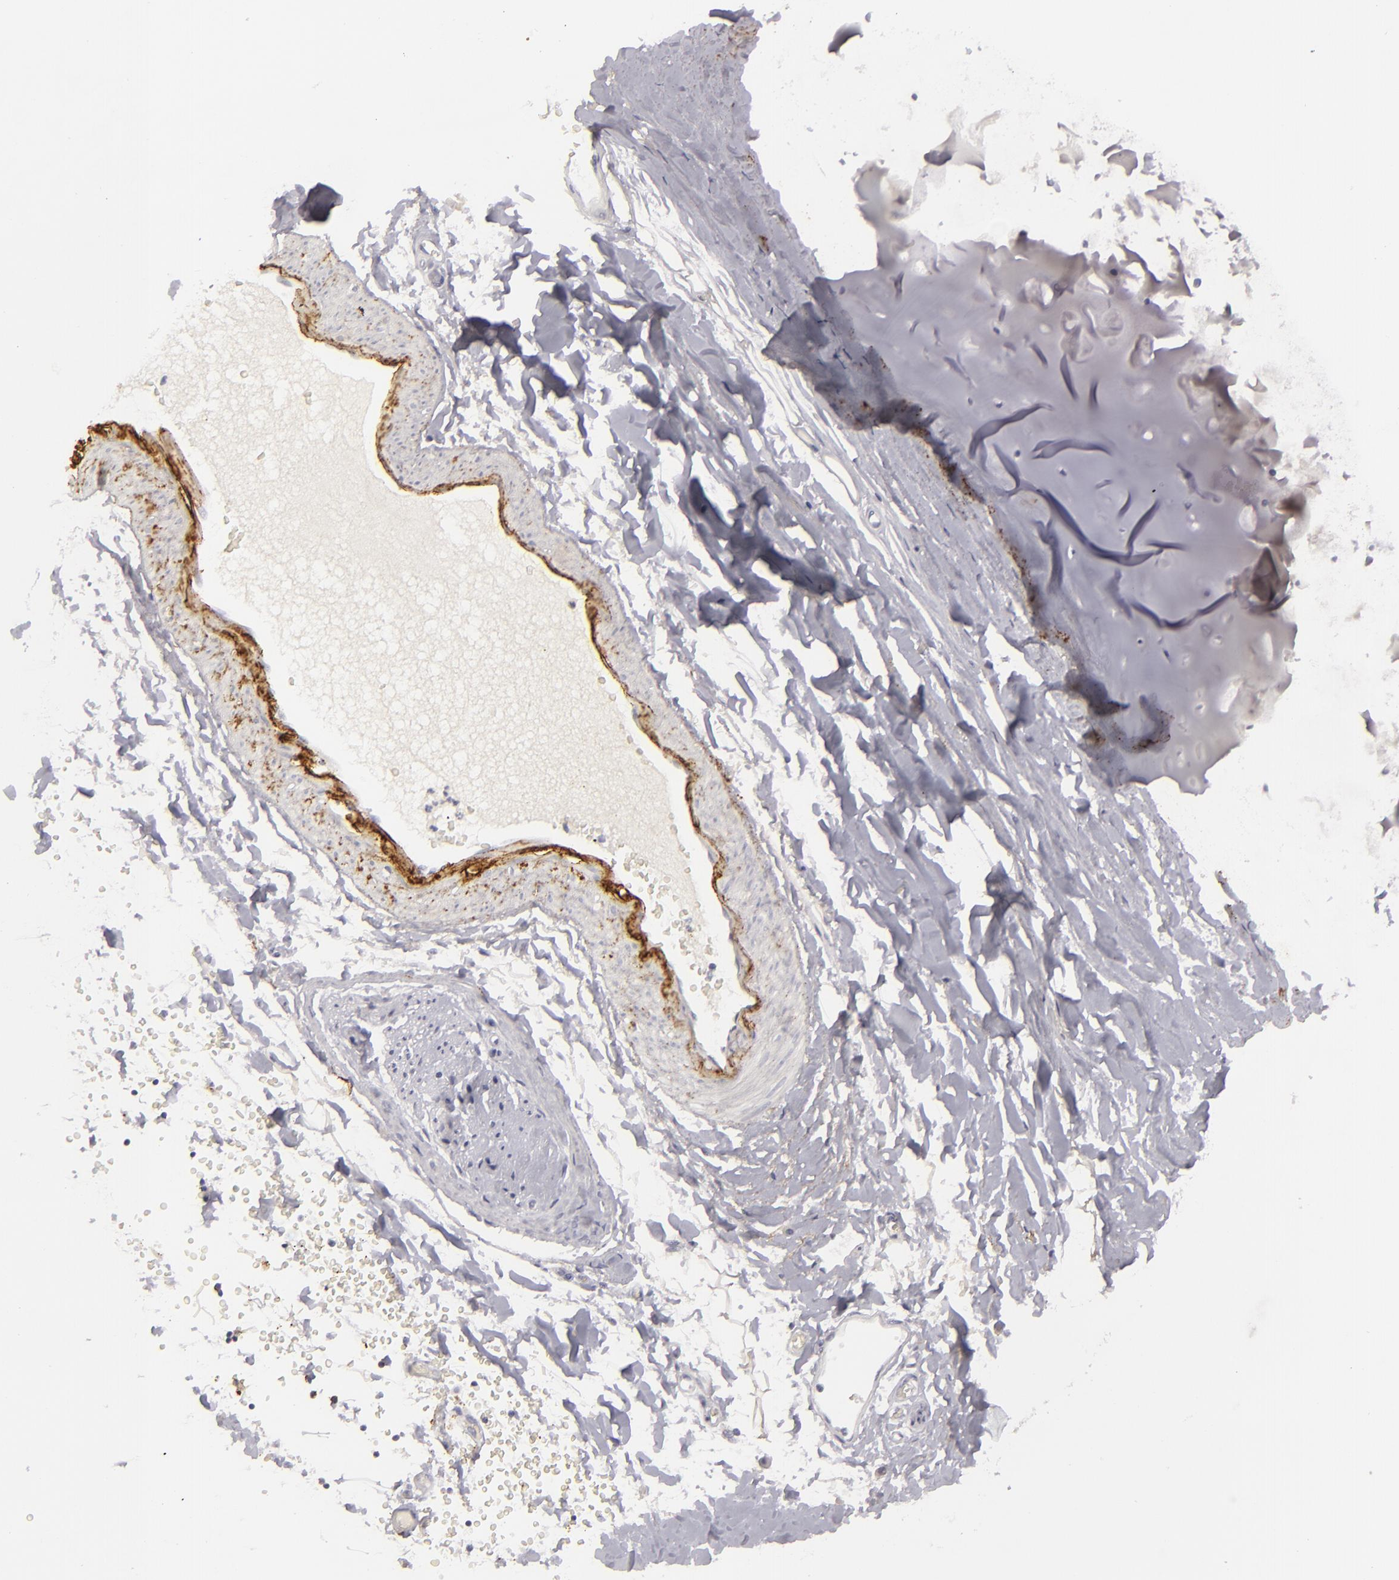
{"staining": {"intensity": "negative", "quantity": "none", "location": "none"}, "tissue": "adipose tissue", "cell_type": "Adipocytes", "image_type": "normal", "snomed": [{"axis": "morphology", "description": "Normal tissue, NOS"}, {"axis": "topography", "description": "Bronchus"}, {"axis": "topography", "description": "Lung"}], "caption": "Micrograph shows no protein expression in adipocytes of normal adipose tissue.", "gene": "C9", "patient": {"sex": "female", "age": 56}}